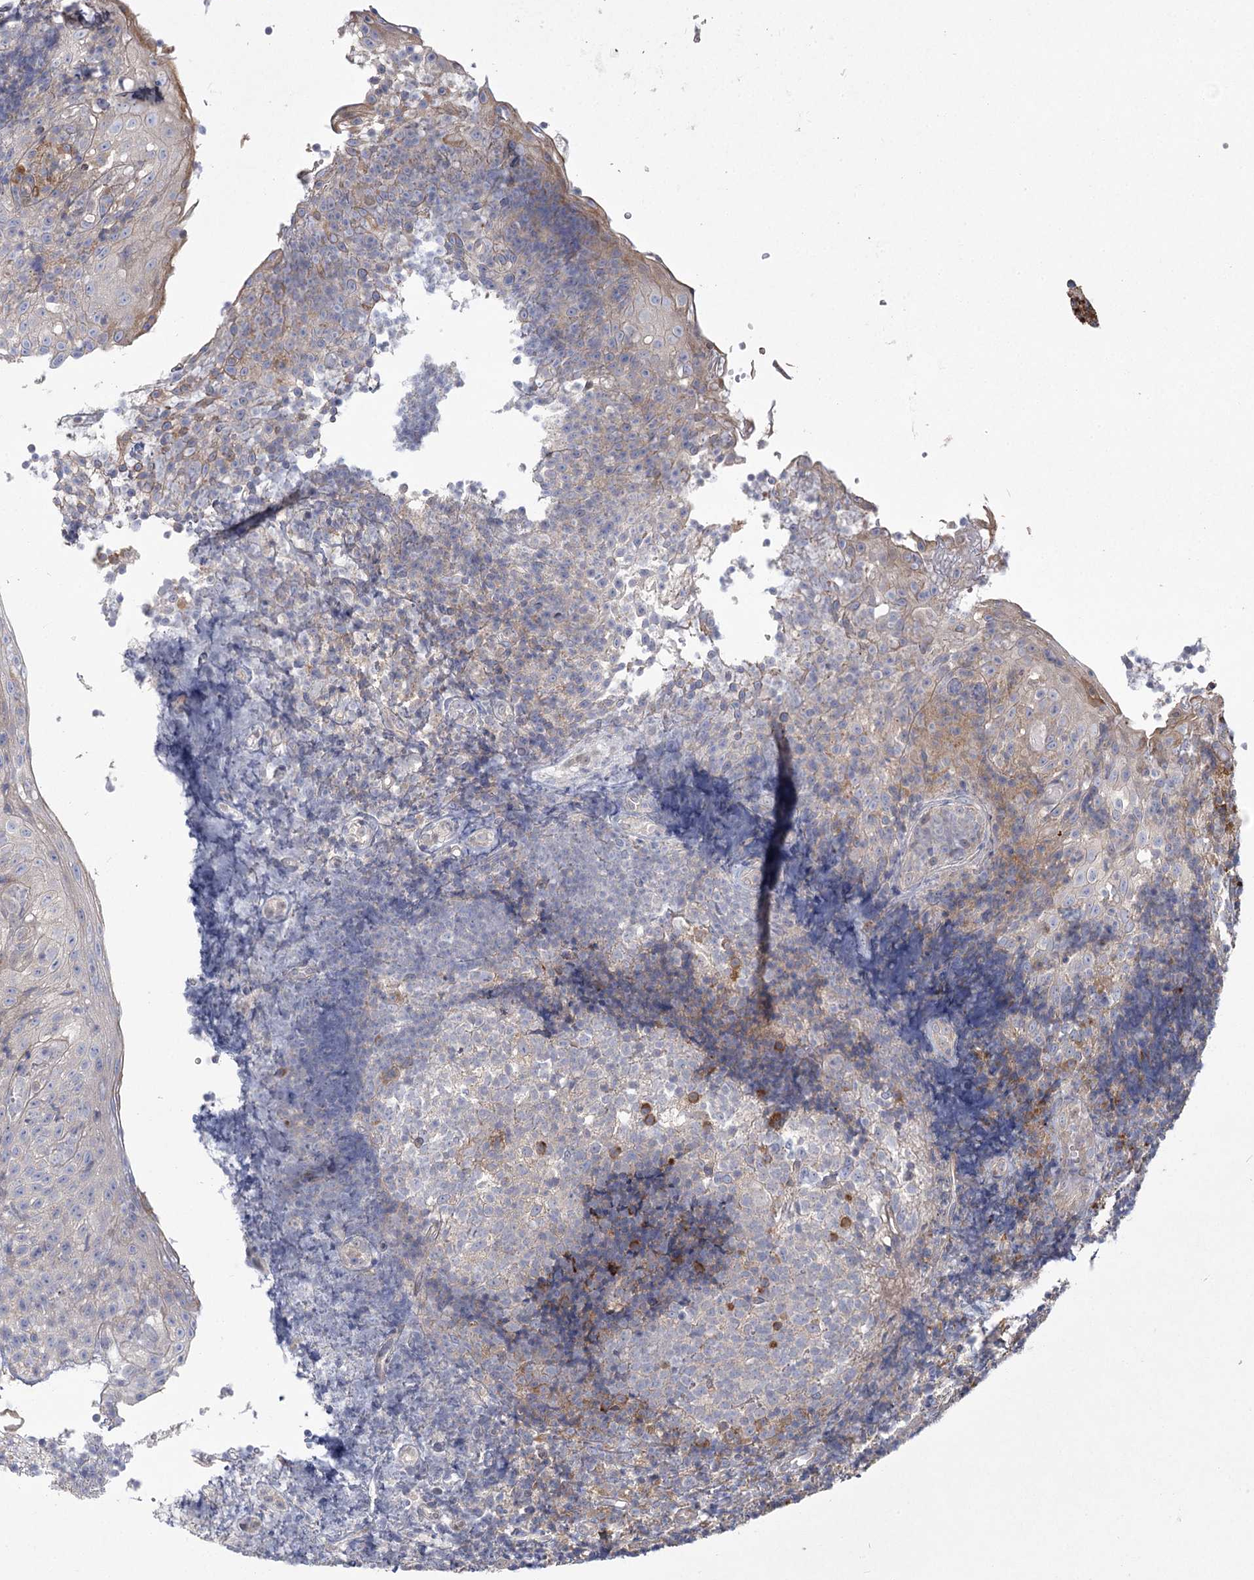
{"staining": {"intensity": "strong", "quantity": "<25%", "location": "cytoplasmic/membranous"}, "tissue": "tonsil", "cell_type": "Germinal center cells", "image_type": "normal", "snomed": [{"axis": "morphology", "description": "Normal tissue, NOS"}, {"axis": "topography", "description": "Tonsil"}], "caption": "Protein staining by immunohistochemistry reveals strong cytoplasmic/membranous staining in about <25% of germinal center cells in normal tonsil. The staining was performed using DAB (3,3'-diaminobenzidine) to visualize the protein expression in brown, while the nuclei were stained in blue with hematoxylin (Magnification: 20x).", "gene": "CAMTA1", "patient": {"sex": "female", "age": 40}}